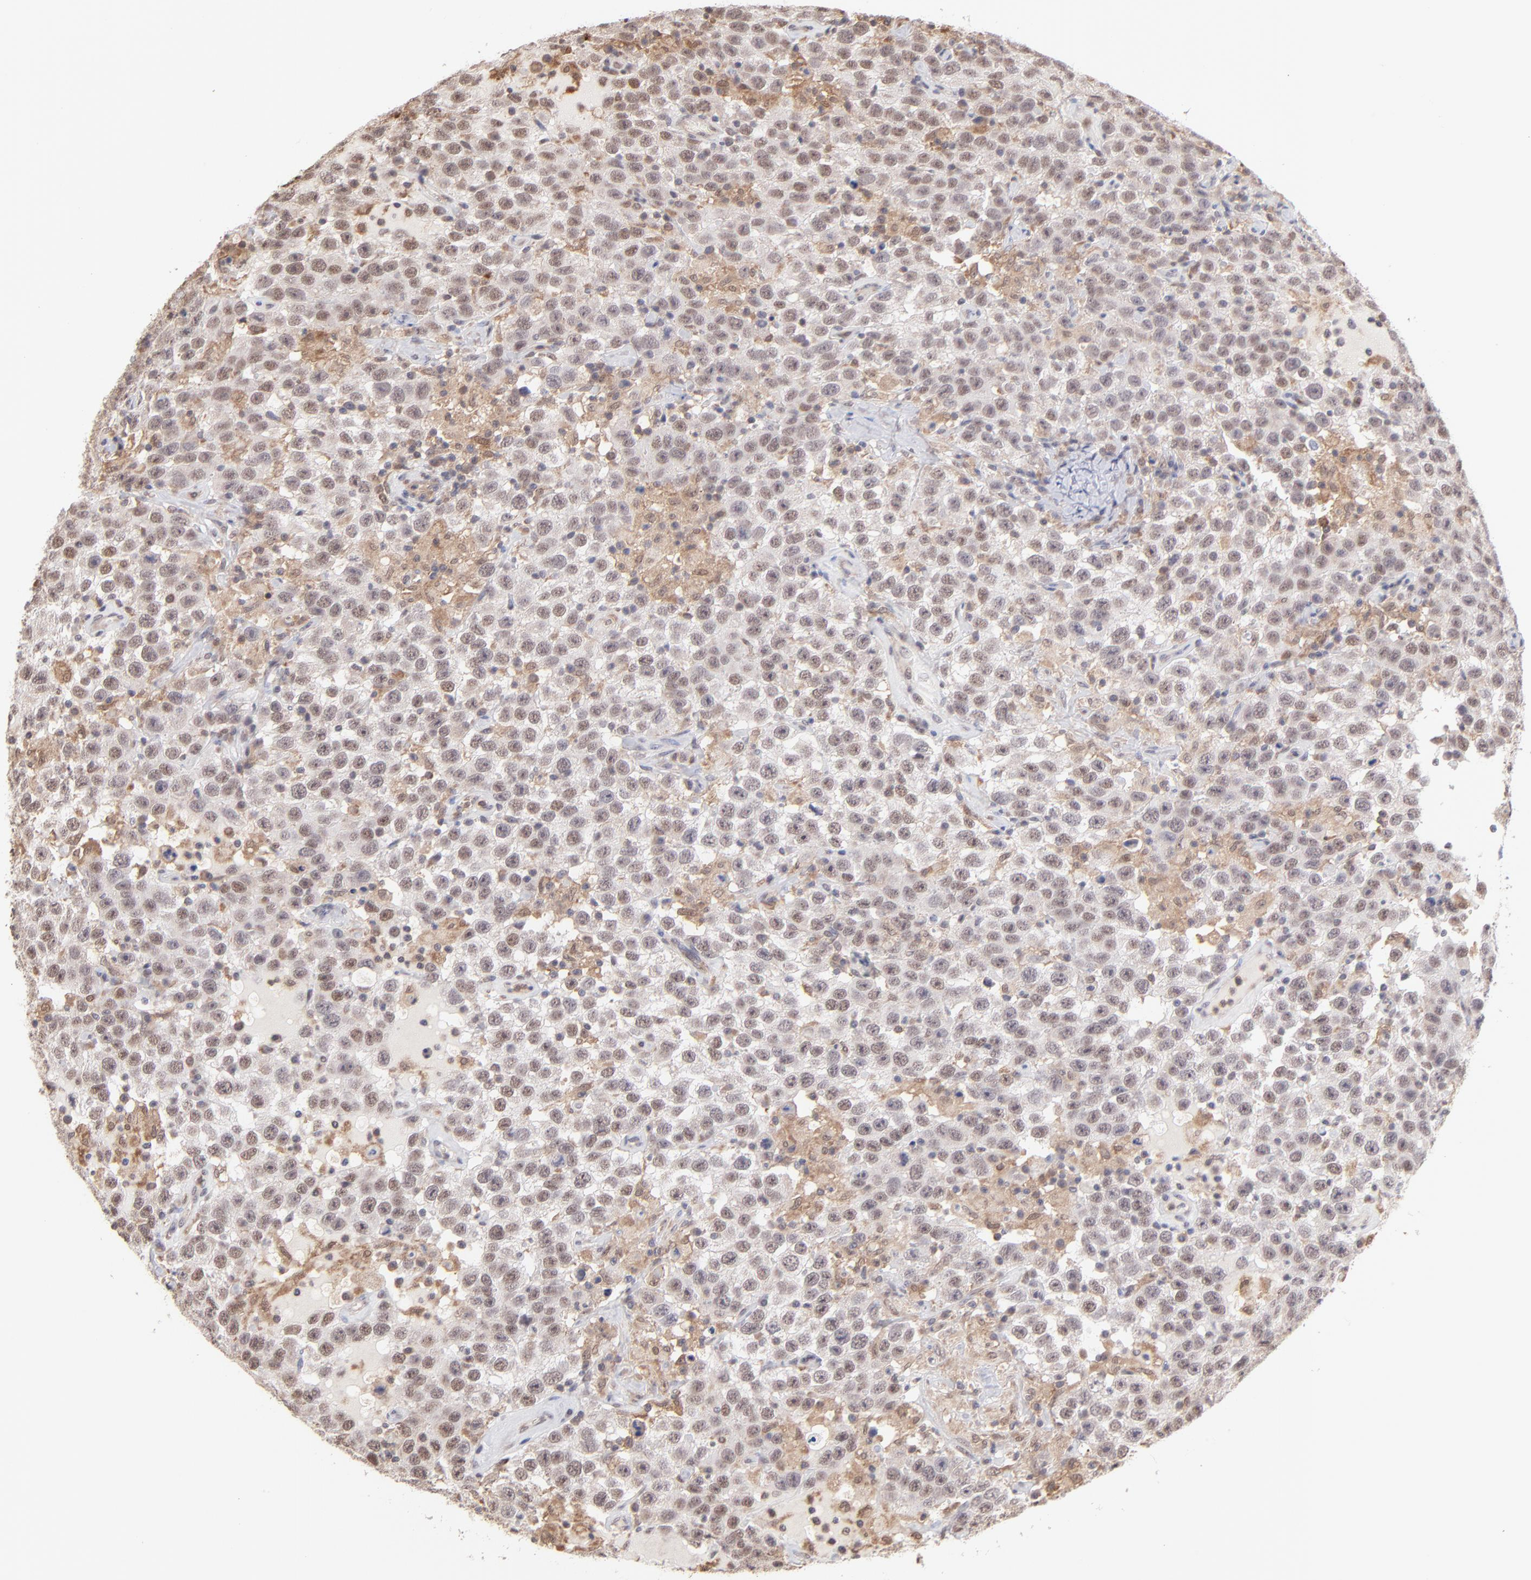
{"staining": {"intensity": "weak", "quantity": "25%-75%", "location": "nuclear"}, "tissue": "testis cancer", "cell_type": "Tumor cells", "image_type": "cancer", "snomed": [{"axis": "morphology", "description": "Seminoma, NOS"}, {"axis": "topography", "description": "Testis"}], "caption": "Protein staining exhibits weak nuclear staining in about 25%-75% of tumor cells in testis cancer. Nuclei are stained in blue.", "gene": "OAS1", "patient": {"sex": "male", "age": 41}}